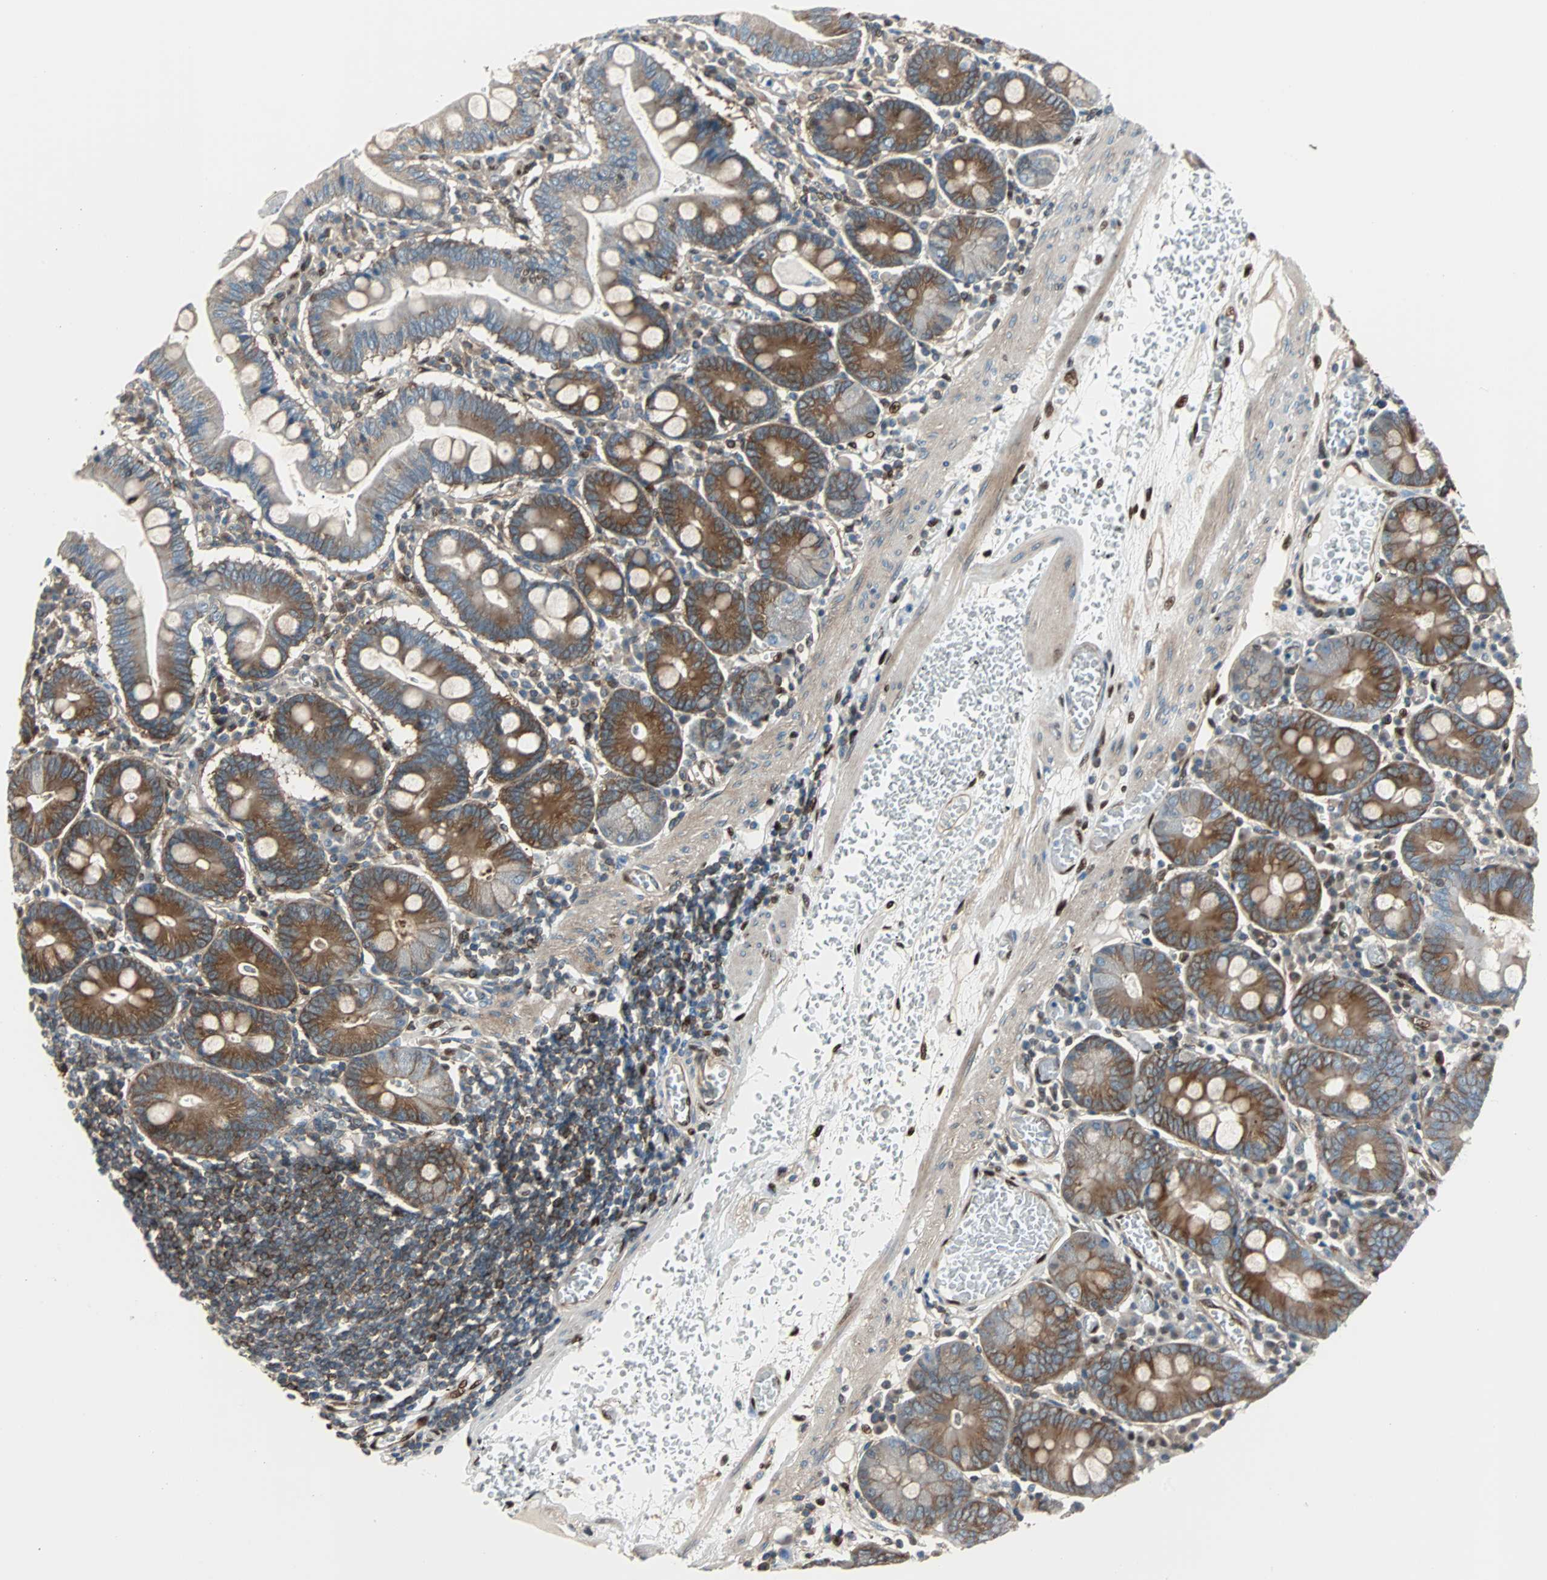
{"staining": {"intensity": "strong", "quantity": ">75%", "location": "cytoplasmic/membranous"}, "tissue": "small intestine", "cell_type": "Glandular cells", "image_type": "normal", "snomed": [{"axis": "morphology", "description": "Normal tissue, NOS"}, {"axis": "topography", "description": "Small intestine"}], "caption": "Brown immunohistochemical staining in benign human small intestine exhibits strong cytoplasmic/membranous expression in about >75% of glandular cells. (DAB (3,3'-diaminobenzidine) IHC, brown staining for protein, blue staining for nuclei).", "gene": "RELA", "patient": {"sex": "male", "age": 71}}